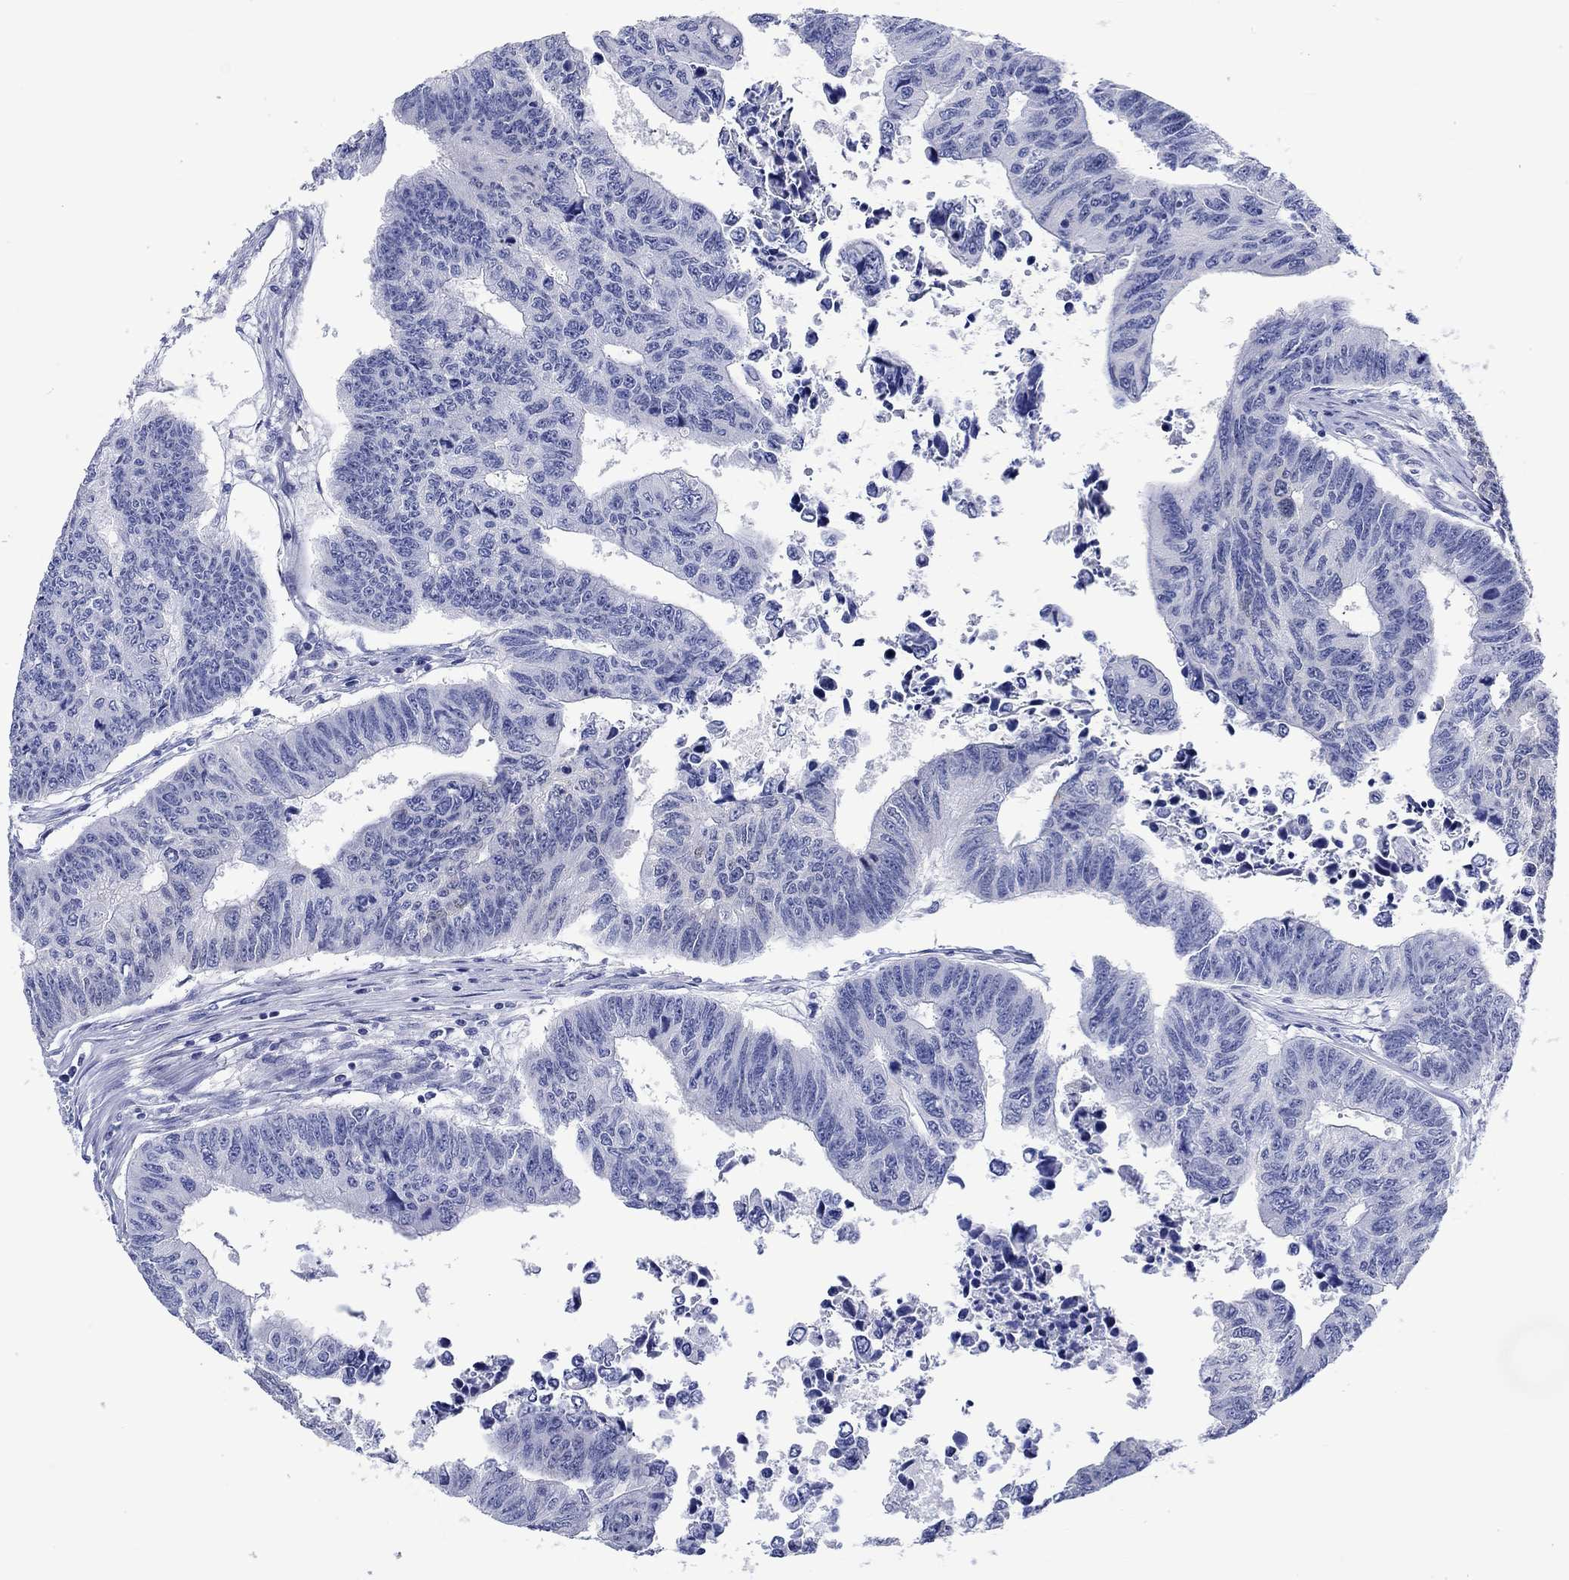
{"staining": {"intensity": "negative", "quantity": "none", "location": "none"}, "tissue": "colorectal cancer", "cell_type": "Tumor cells", "image_type": "cancer", "snomed": [{"axis": "morphology", "description": "Adenocarcinoma, NOS"}, {"axis": "topography", "description": "Rectum"}], "caption": "There is no significant expression in tumor cells of adenocarcinoma (colorectal).", "gene": "MSI1", "patient": {"sex": "female", "age": 85}}